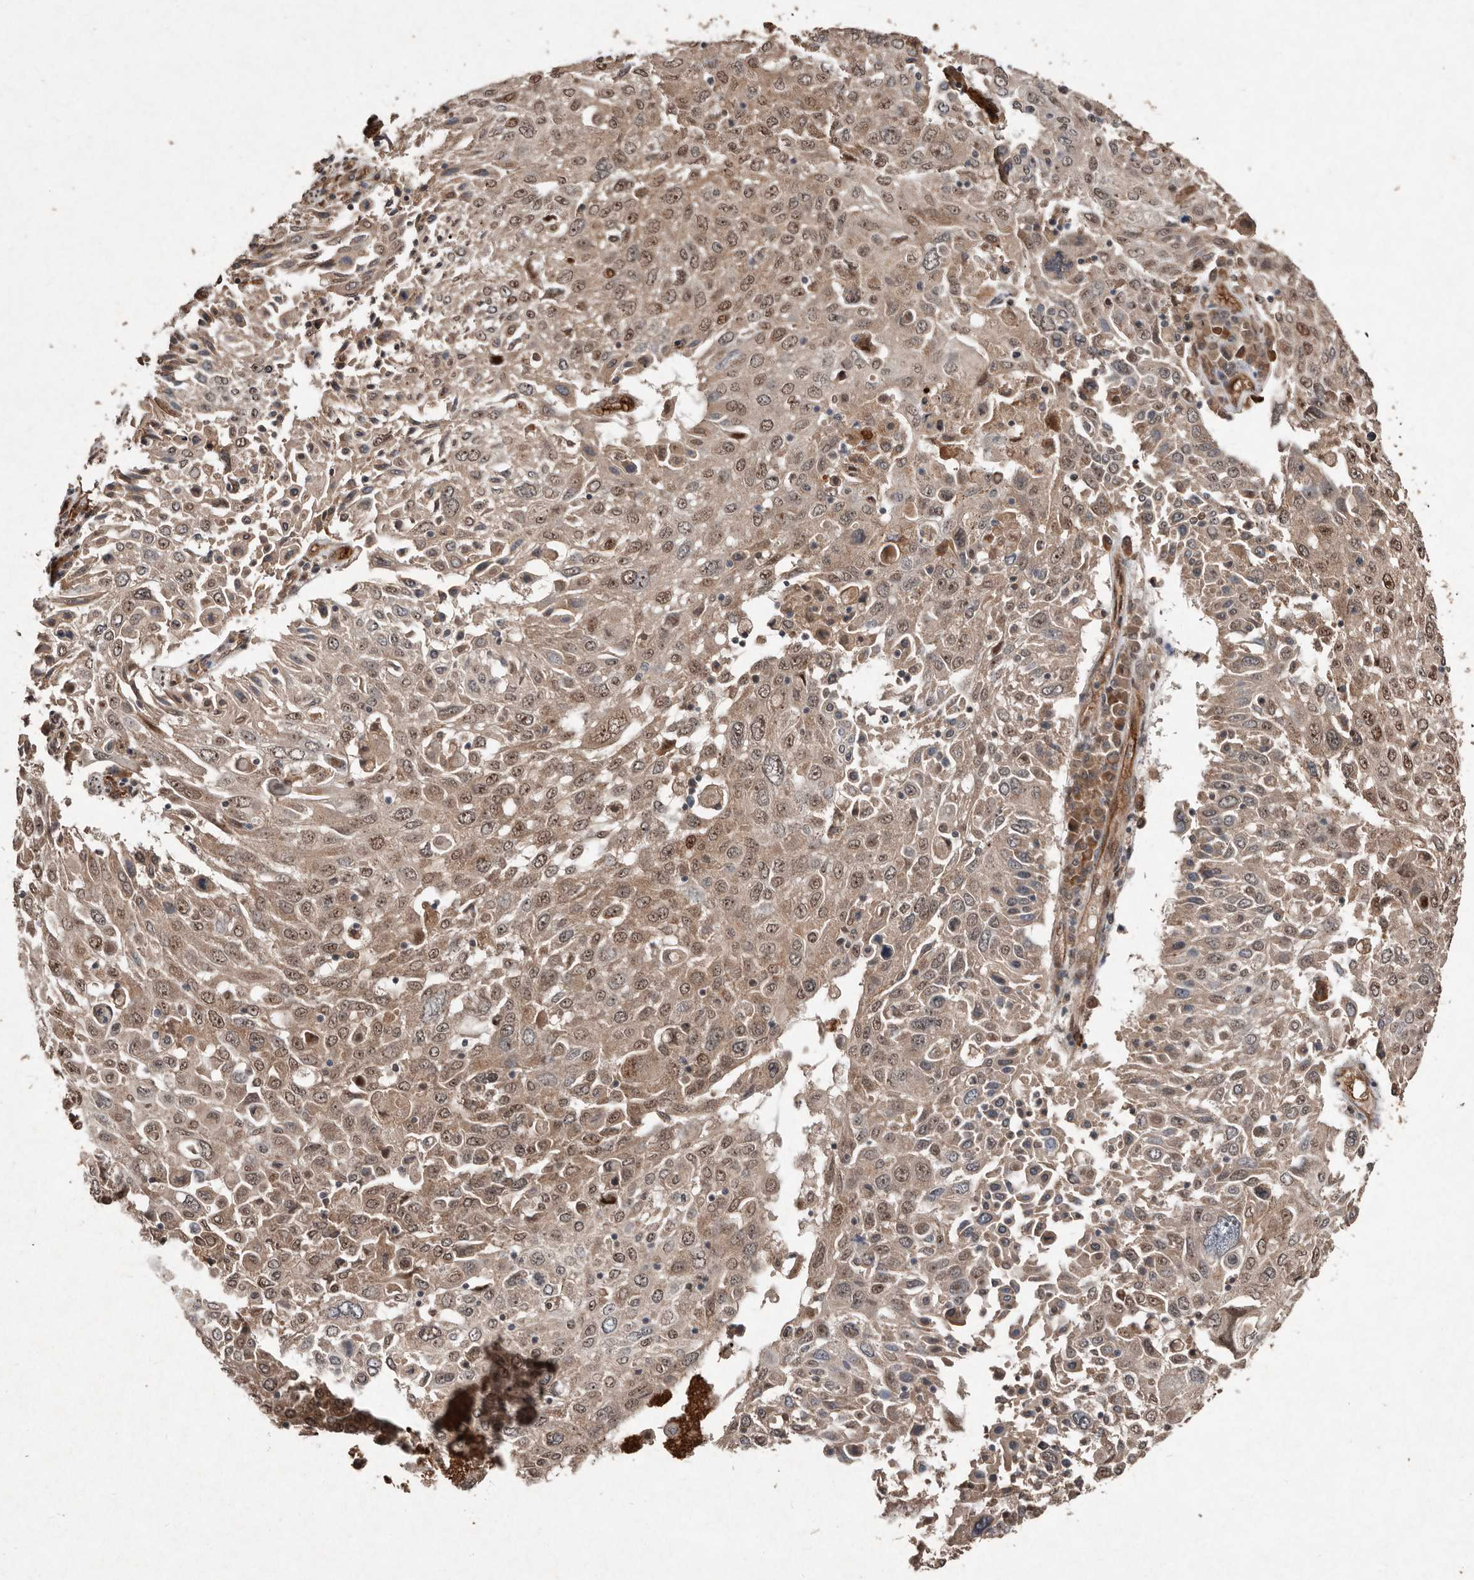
{"staining": {"intensity": "moderate", "quantity": ">75%", "location": "nuclear"}, "tissue": "lung cancer", "cell_type": "Tumor cells", "image_type": "cancer", "snomed": [{"axis": "morphology", "description": "Squamous cell carcinoma, NOS"}, {"axis": "topography", "description": "Lung"}], "caption": "Immunohistochemistry photomicrograph of neoplastic tissue: human lung squamous cell carcinoma stained using immunohistochemistry demonstrates medium levels of moderate protein expression localized specifically in the nuclear of tumor cells, appearing as a nuclear brown color.", "gene": "DIP2C", "patient": {"sex": "male", "age": 65}}